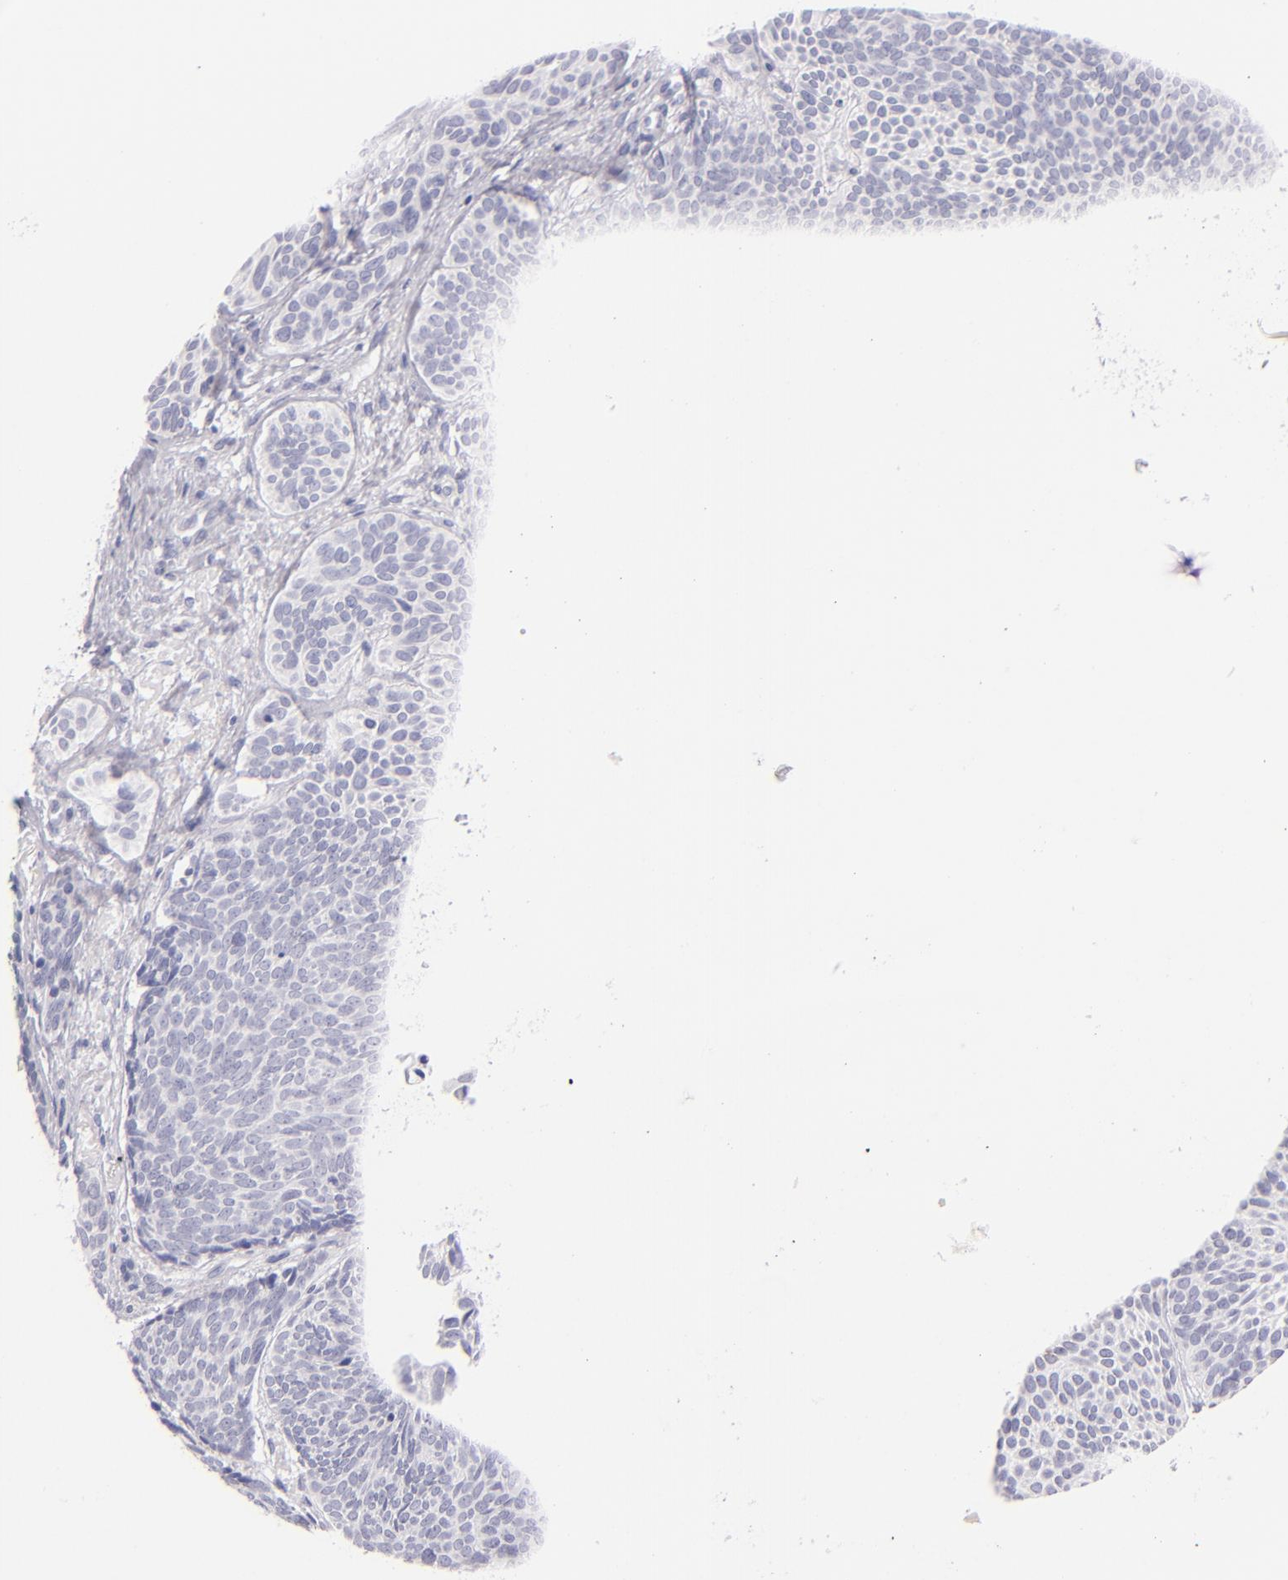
{"staining": {"intensity": "negative", "quantity": "none", "location": "none"}, "tissue": "skin cancer", "cell_type": "Tumor cells", "image_type": "cancer", "snomed": [{"axis": "morphology", "description": "Basal cell carcinoma"}, {"axis": "topography", "description": "Skin"}], "caption": "Basal cell carcinoma (skin) stained for a protein using immunohistochemistry (IHC) reveals no staining tumor cells.", "gene": "GP1BA", "patient": {"sex": "male", "age": 84}}